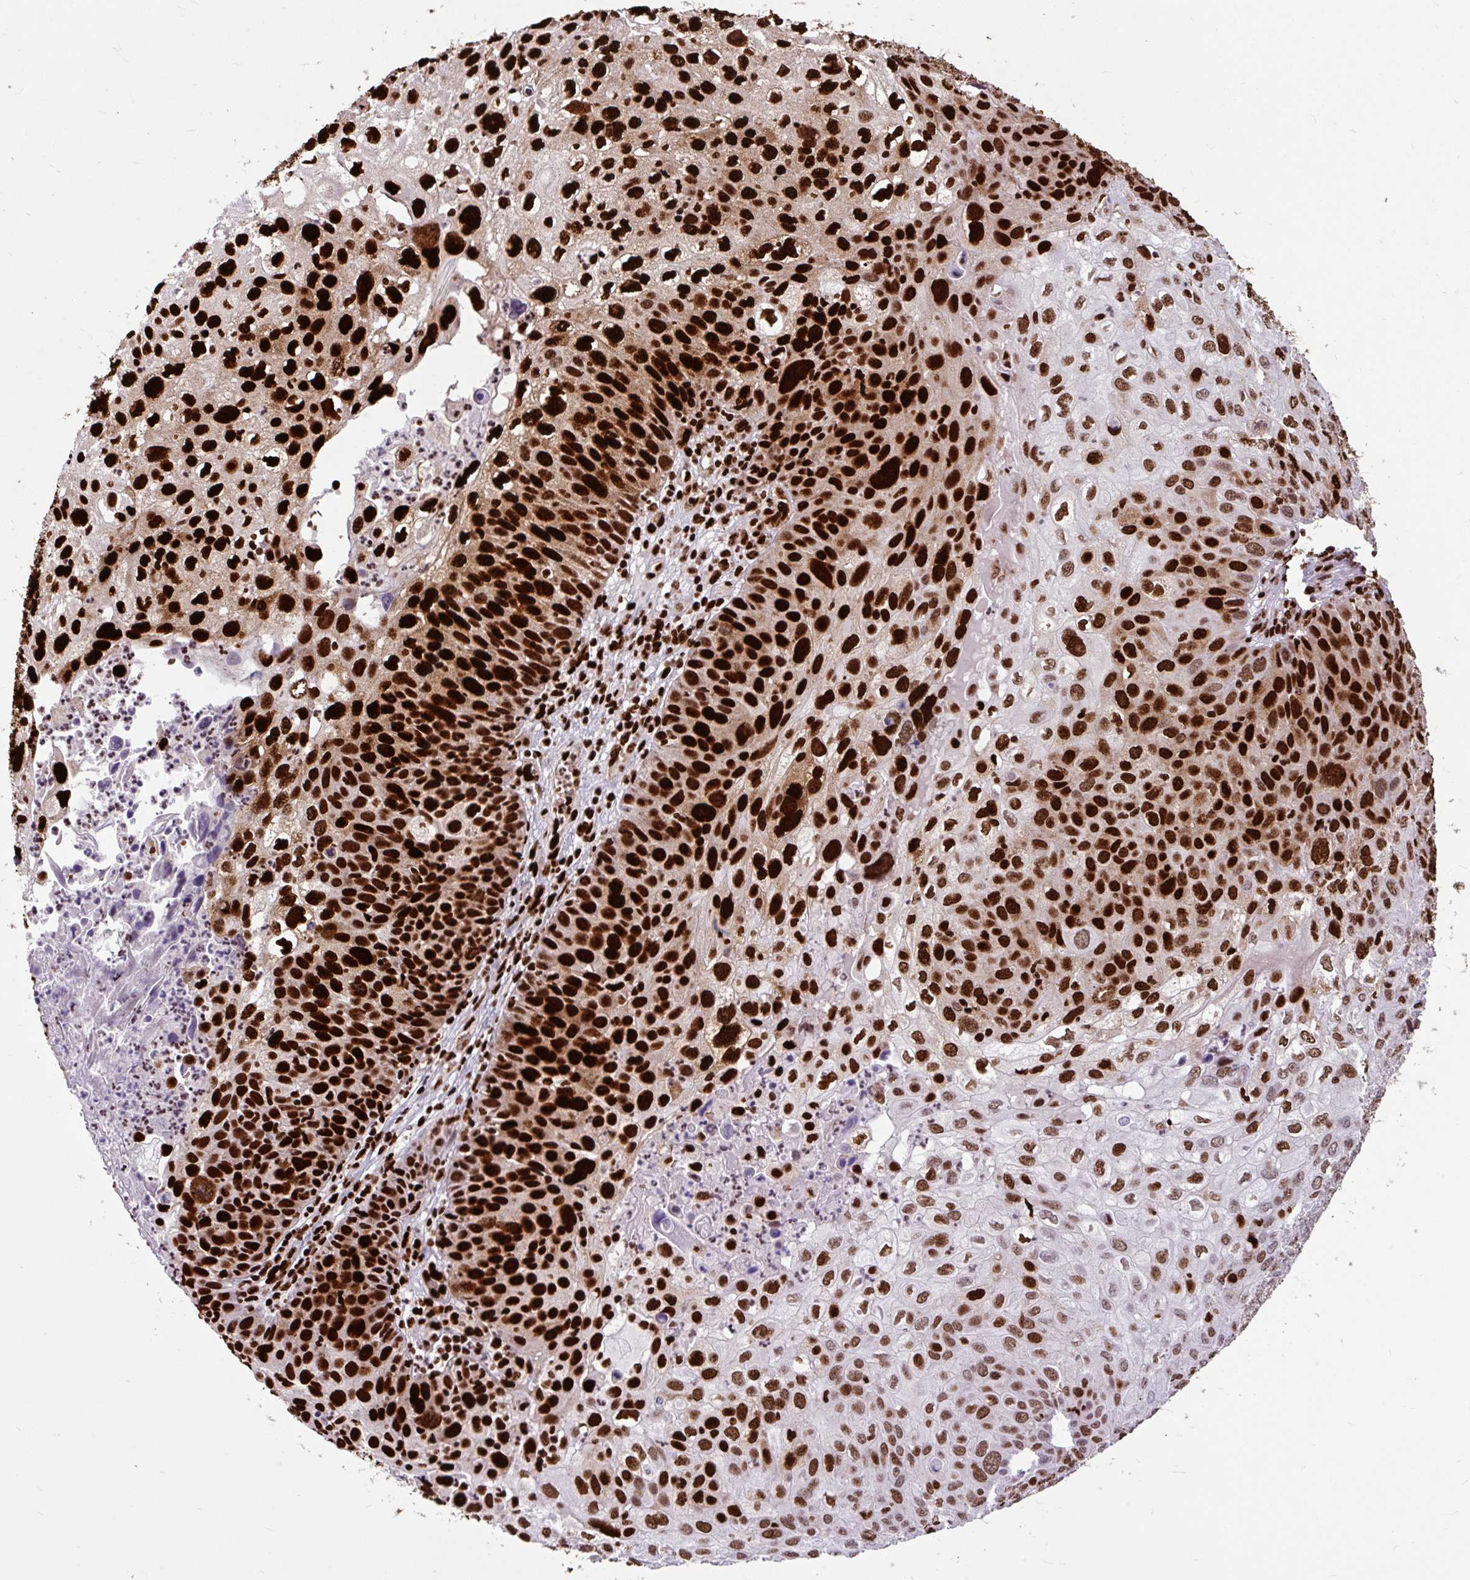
{"staining": {"intensity": "strong", "quantity": ">75%", "location": "nuclear"}, "tissue": "skin cancer", "cell_type": "Tumor cells", "image_type": "cancer", "snomed": [{"axis": "morphology", "description": "Squamous cell carcinoma, NOS"}, {"axis": "topography", "description": "Skin"}], "caption": "A brown stain shows strong nuclear positivity of a protein in human squamous cell carcinoma (skin) tumor cells.", "gene": "FUS", "patient": {"sex": "male", "age": 87}}